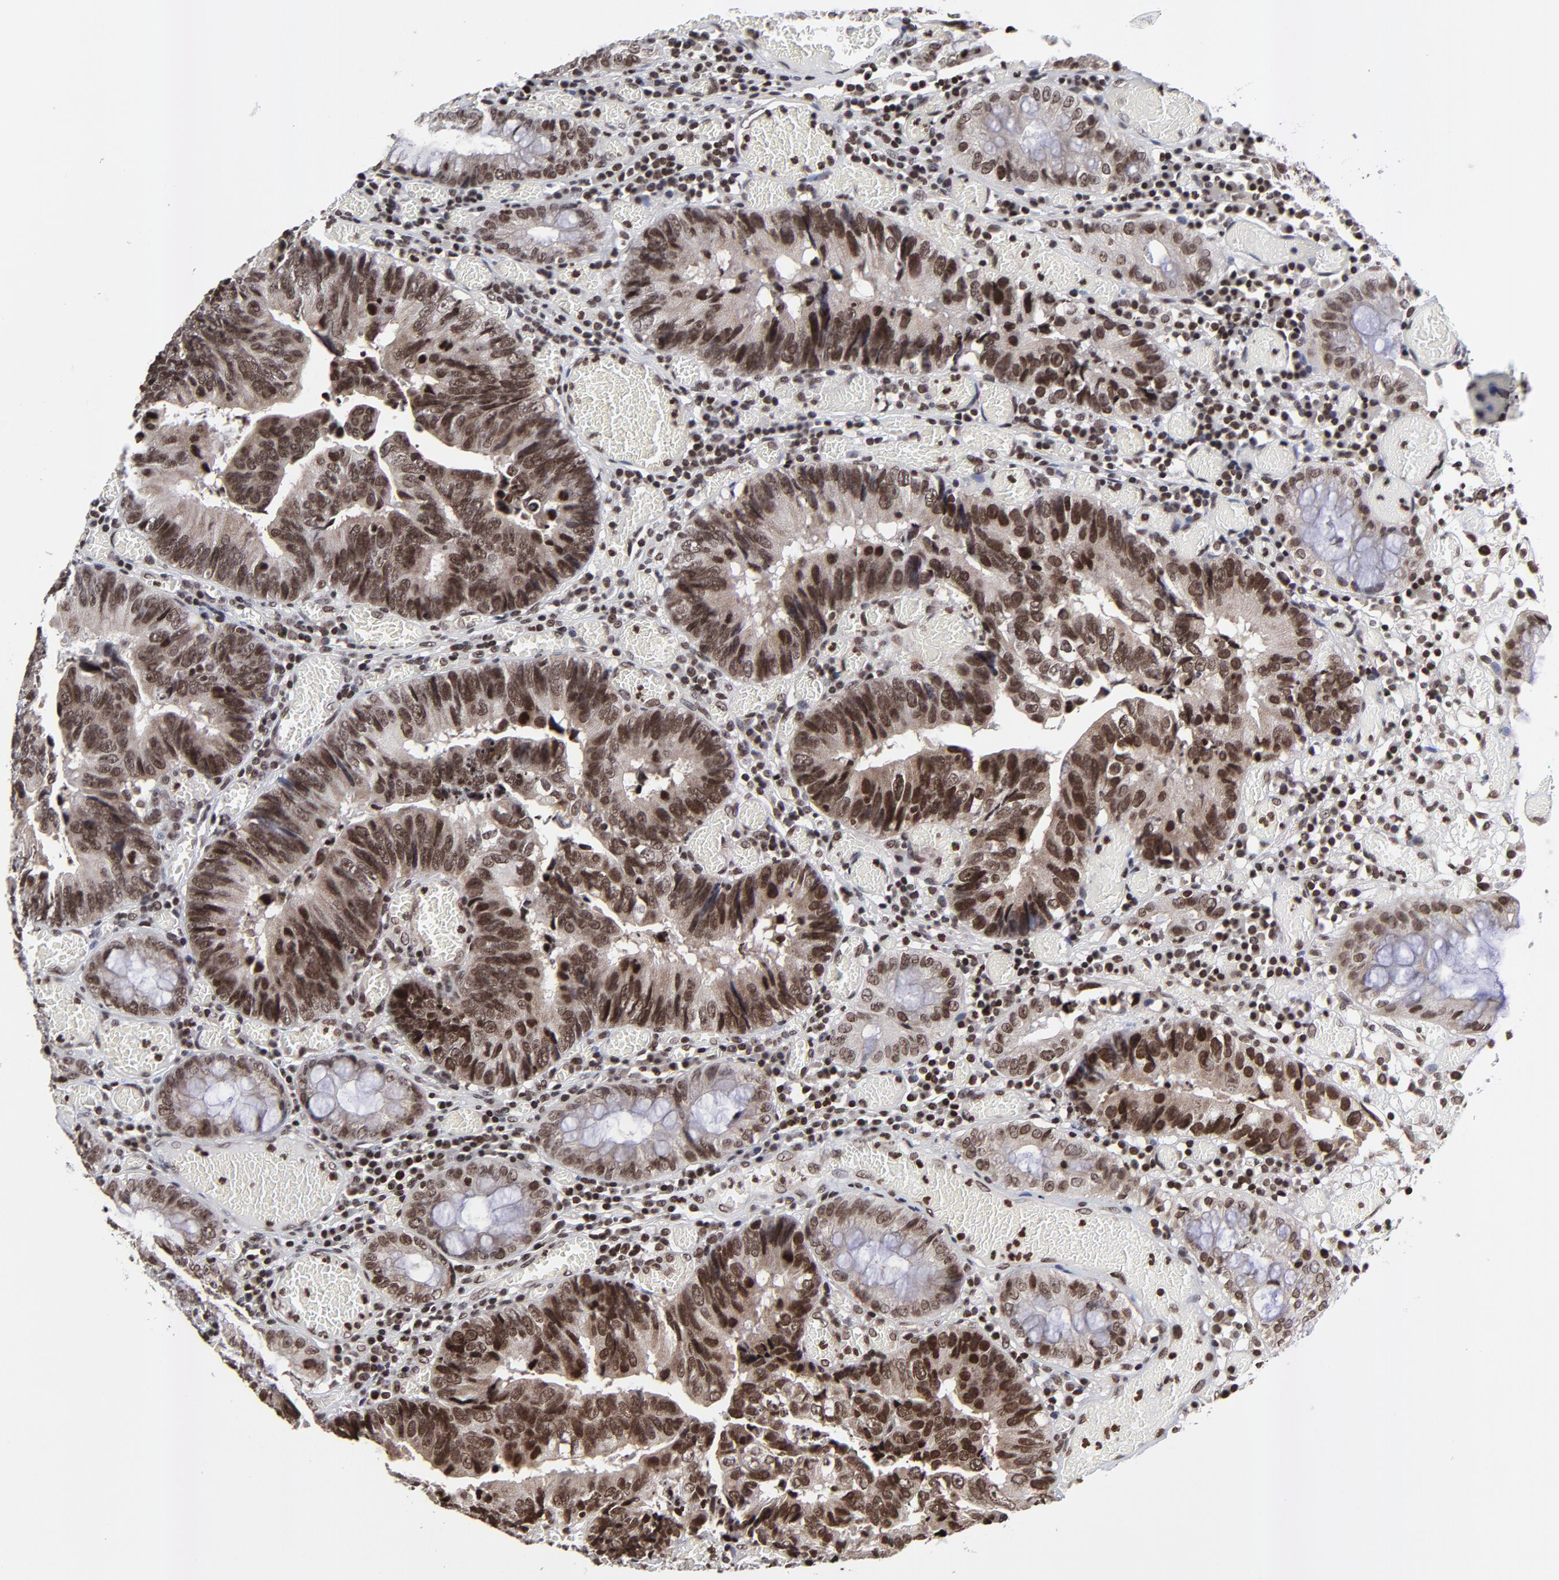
{"staining": {"intensity": "strong", "quantity": ">75%", "location": "cytoplasmic/membranous,nuclear"}, "tissue": "colorectal cancer", "cell_type": "Tumor cells", "image_type": "cancer", "snomed": [{"axis": "morphology", "description": "Adenocarcinoma, NOS"}, {"axis": "topography", "description": "Rectum"}], "caption": "High-power microscopy captured an immunohistochemistry image of colorectal cancer (adenocarcinoma), revealing strong cytoplasmic/membranous and nuclear positivity in about >75% of tumor cells.", "gene": "ZNF777", "patient": {"sex": "female", "age": 98}}